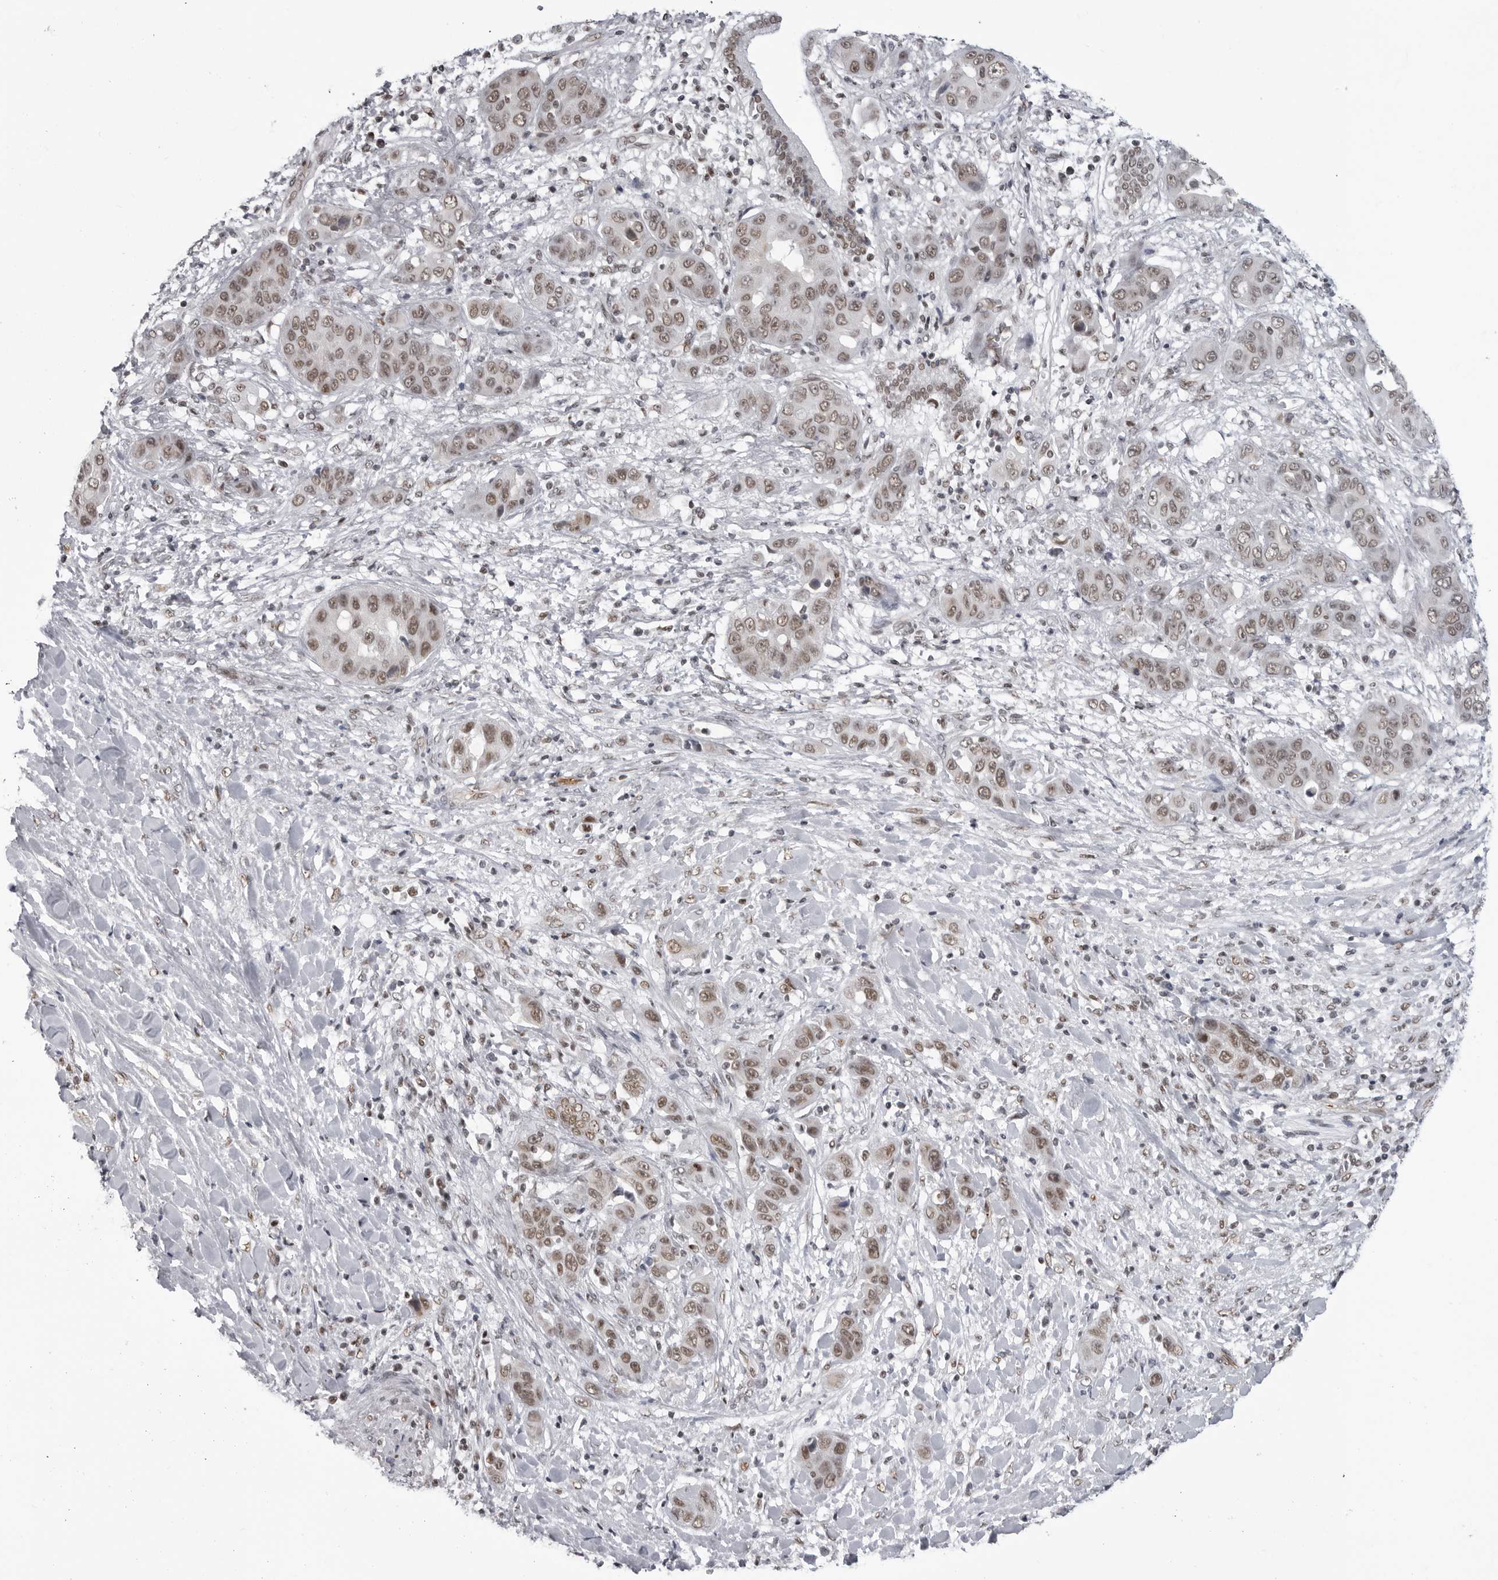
{"staining": {"intensity": "moderate", "quantity": ">75%", "location": "nuclear"}, "tissue": "liver cancer", "cell_type": "Tumor cells", "image_type": "cancer", "snomed": [{"axis": "morphology", "description": "Cholangiocarcinoma"}, {"axis": "topography", "description": "Liver"}], "caption": "IHC of liver cancer exhibits medium levels of moderate nuclear expression in about >75% of tumor cells.", "gene": "RNF26", "patient": {"sex": "female", "age": 52}}